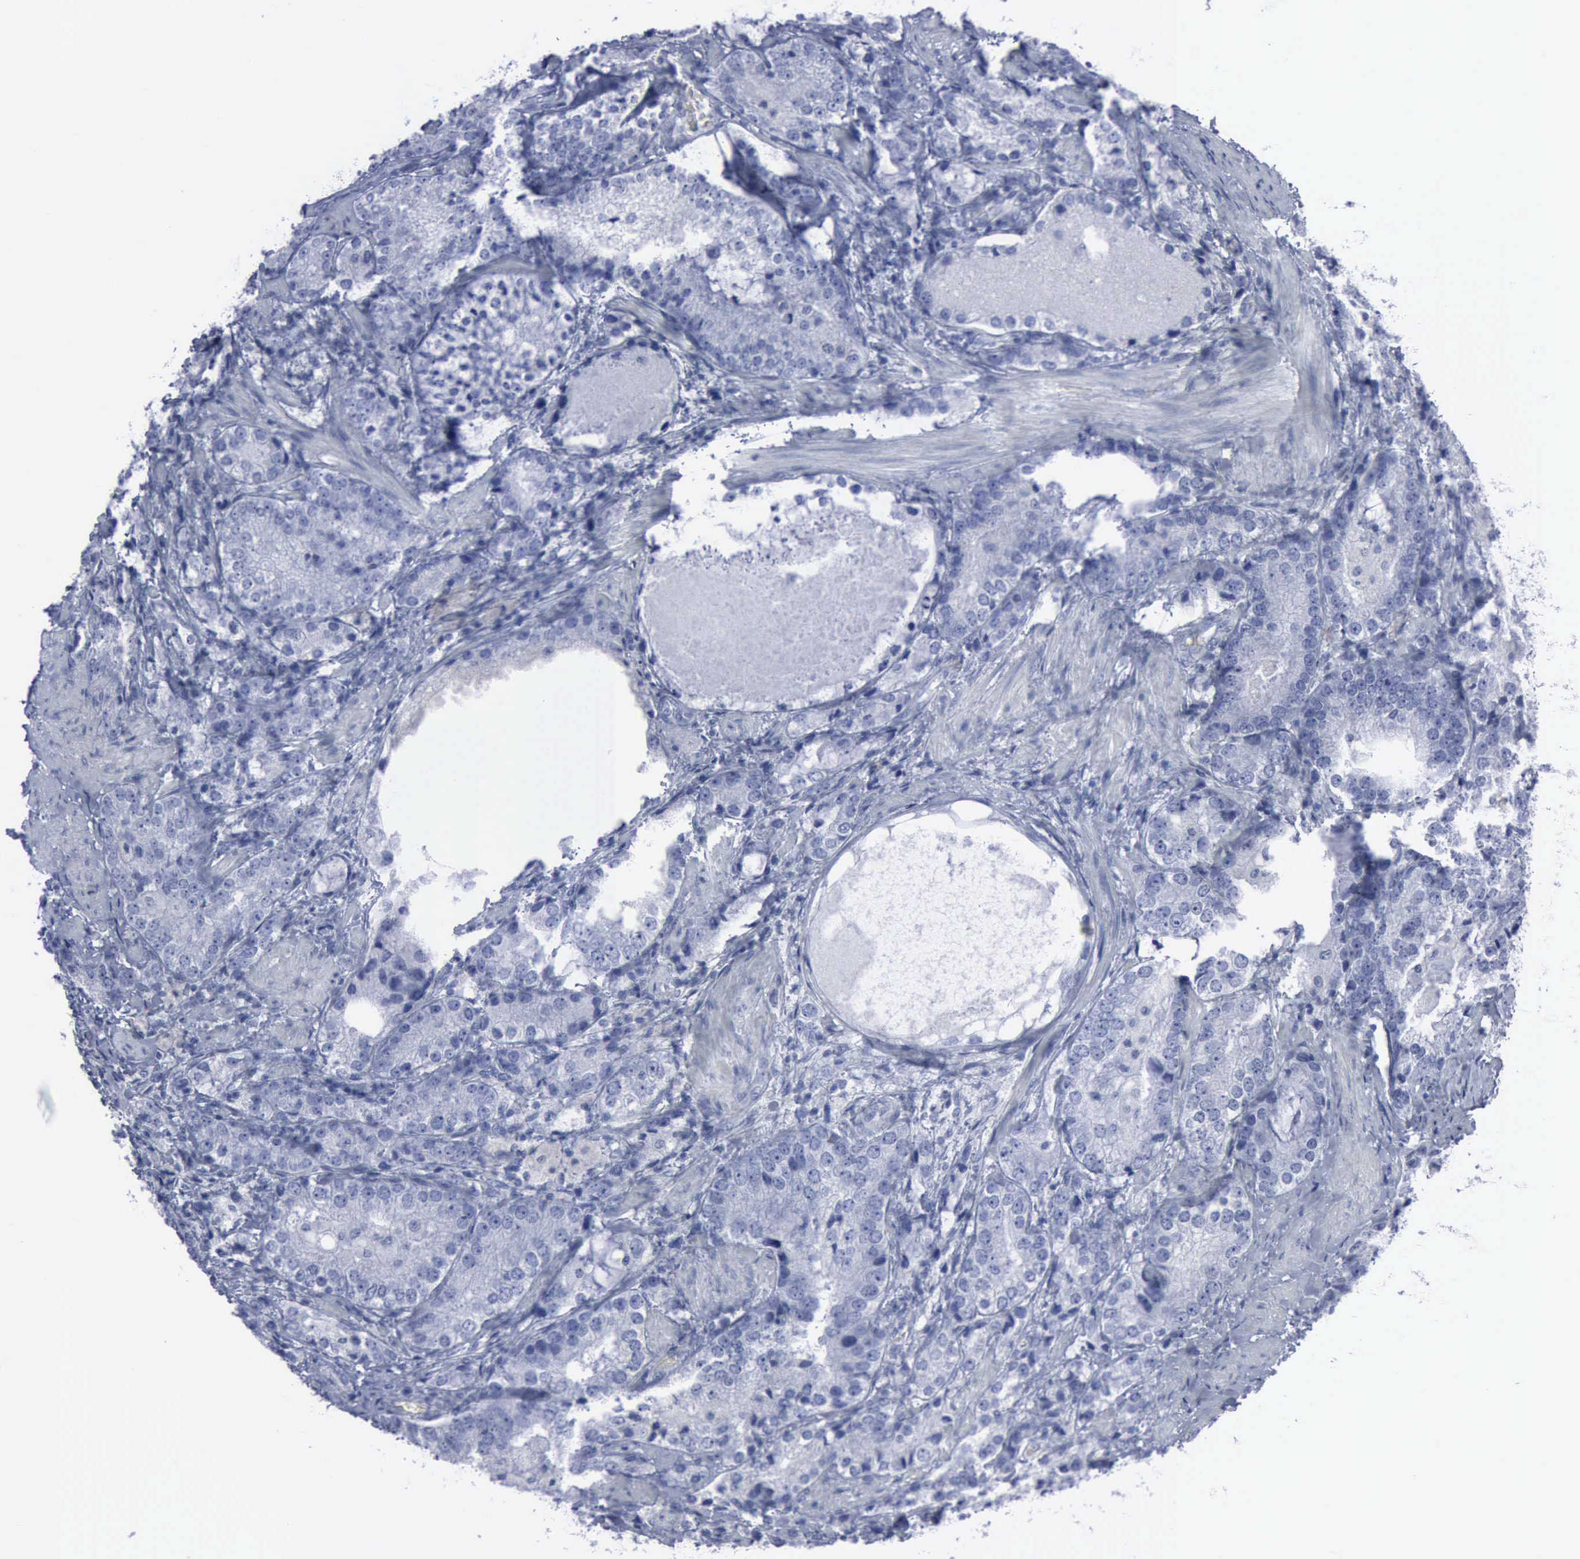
{"staining": {"intensity": "negative", "quantity": "none", "location": "none"}, "tissue": "prostate cancer", "cell_type": "Tumor cells", "image_type": "cancer", "snomed": [{"axis": "morphology", "description": "Adenocarcinoma, High grade"}, {"axis": "topography", "description": "Prostate"}], "caption": "High magnification brightfield microscopy of adenocarcinoma (high-grade) (prostate) stained with DAB (brown) and counterstained with hematoxylin (blue): tumor cells show no significant staining.", "gene": "VCAM1", "patient": {"sex": "male", "age": 63}}